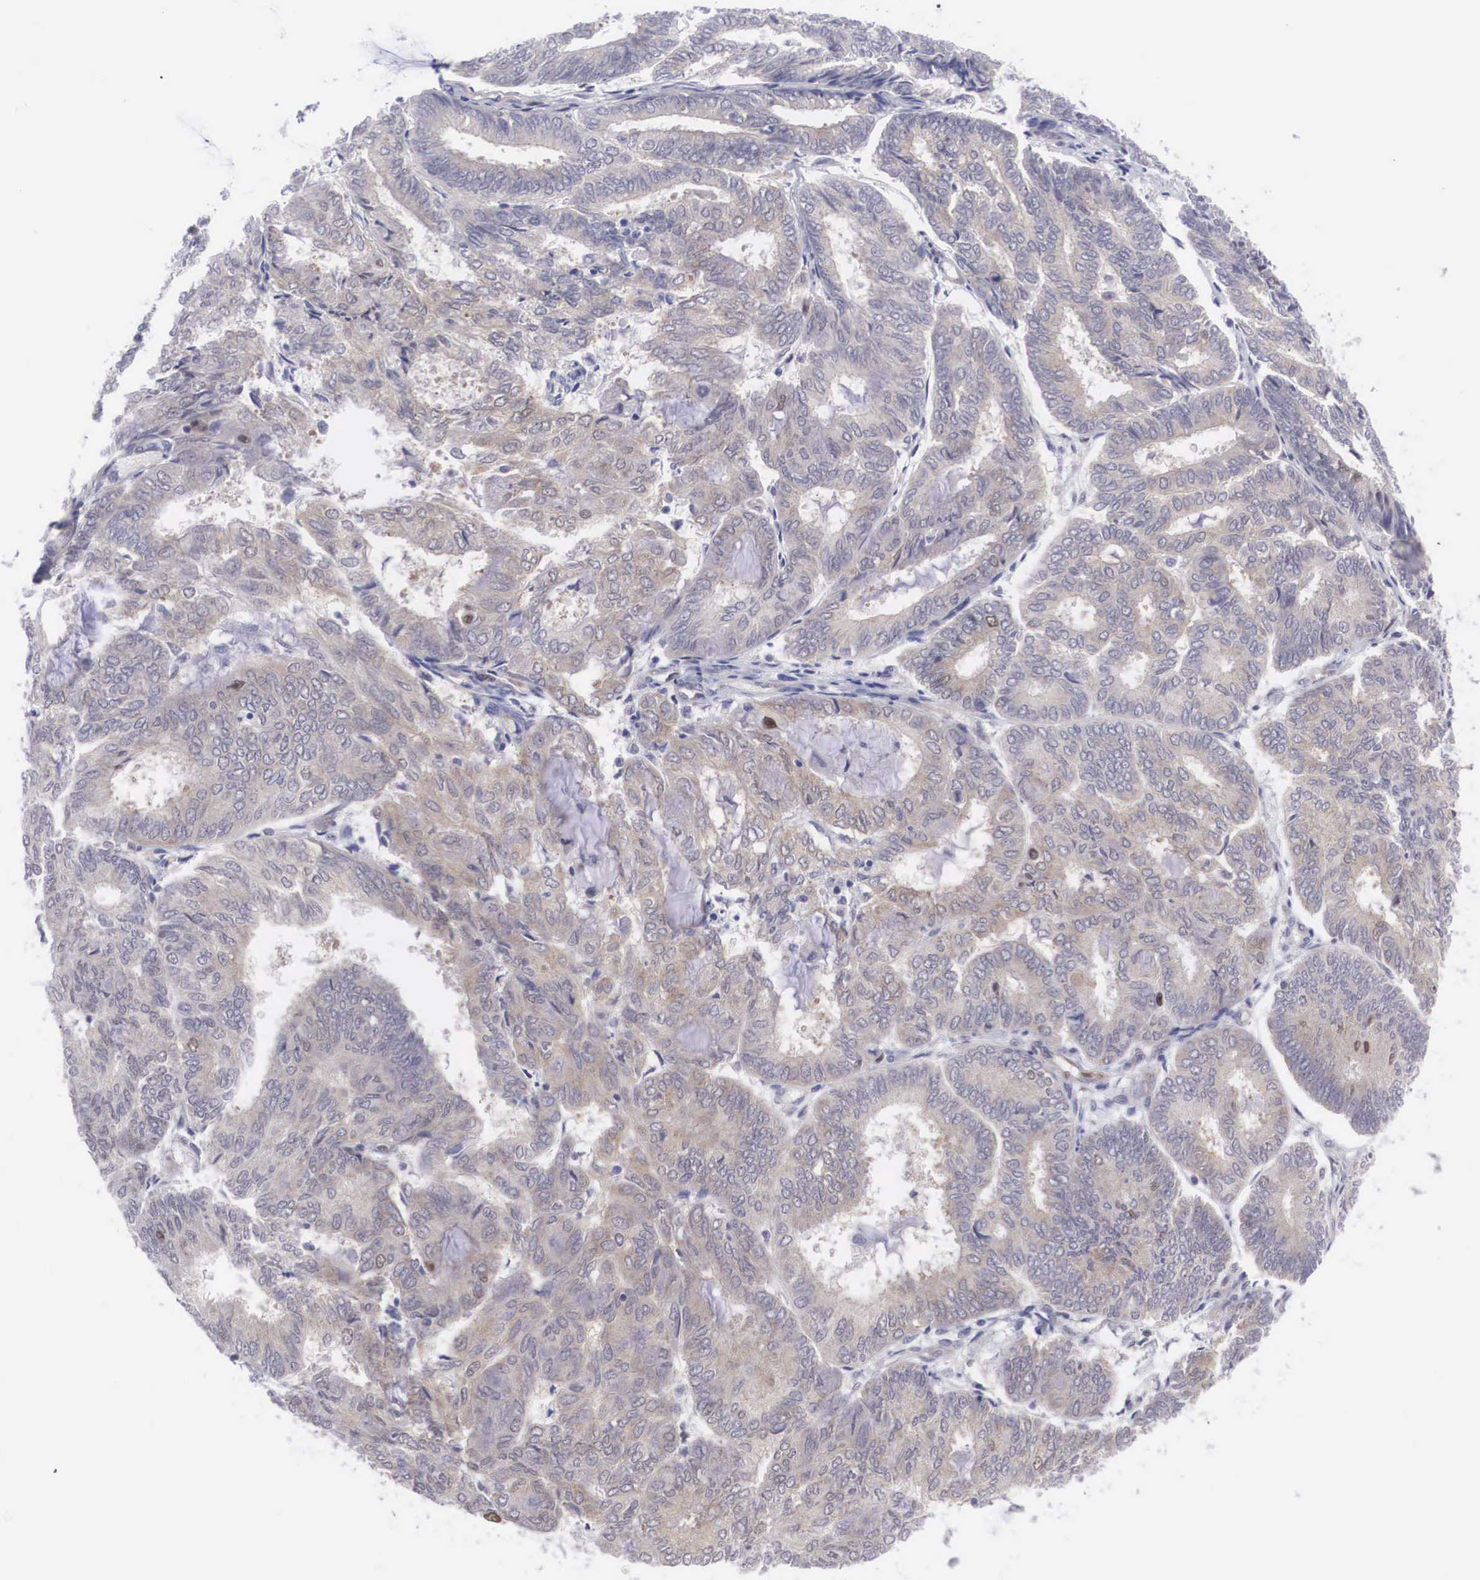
{"staining": {"intensity": "weak", "quantity": "25%-75%", "location": "nuclear"}, "tissue": "endometrial cancer", "cell_type": "Tumor cells", "image_type": "cancer", "snomed": [{"axis": "morphology", "description": "Adenocarcinoma, NOS"}, {"axis": "topography", "description": "Endometrium"}], "caption": "Human endometrial cancer (adenocarcinoma) stained for a protein (brown) exhibits weak nuclear positive staining in about 25%-75% of tumor cells.", "gene": "MAST4", "patient": {"sex": "female", "age": 59}}